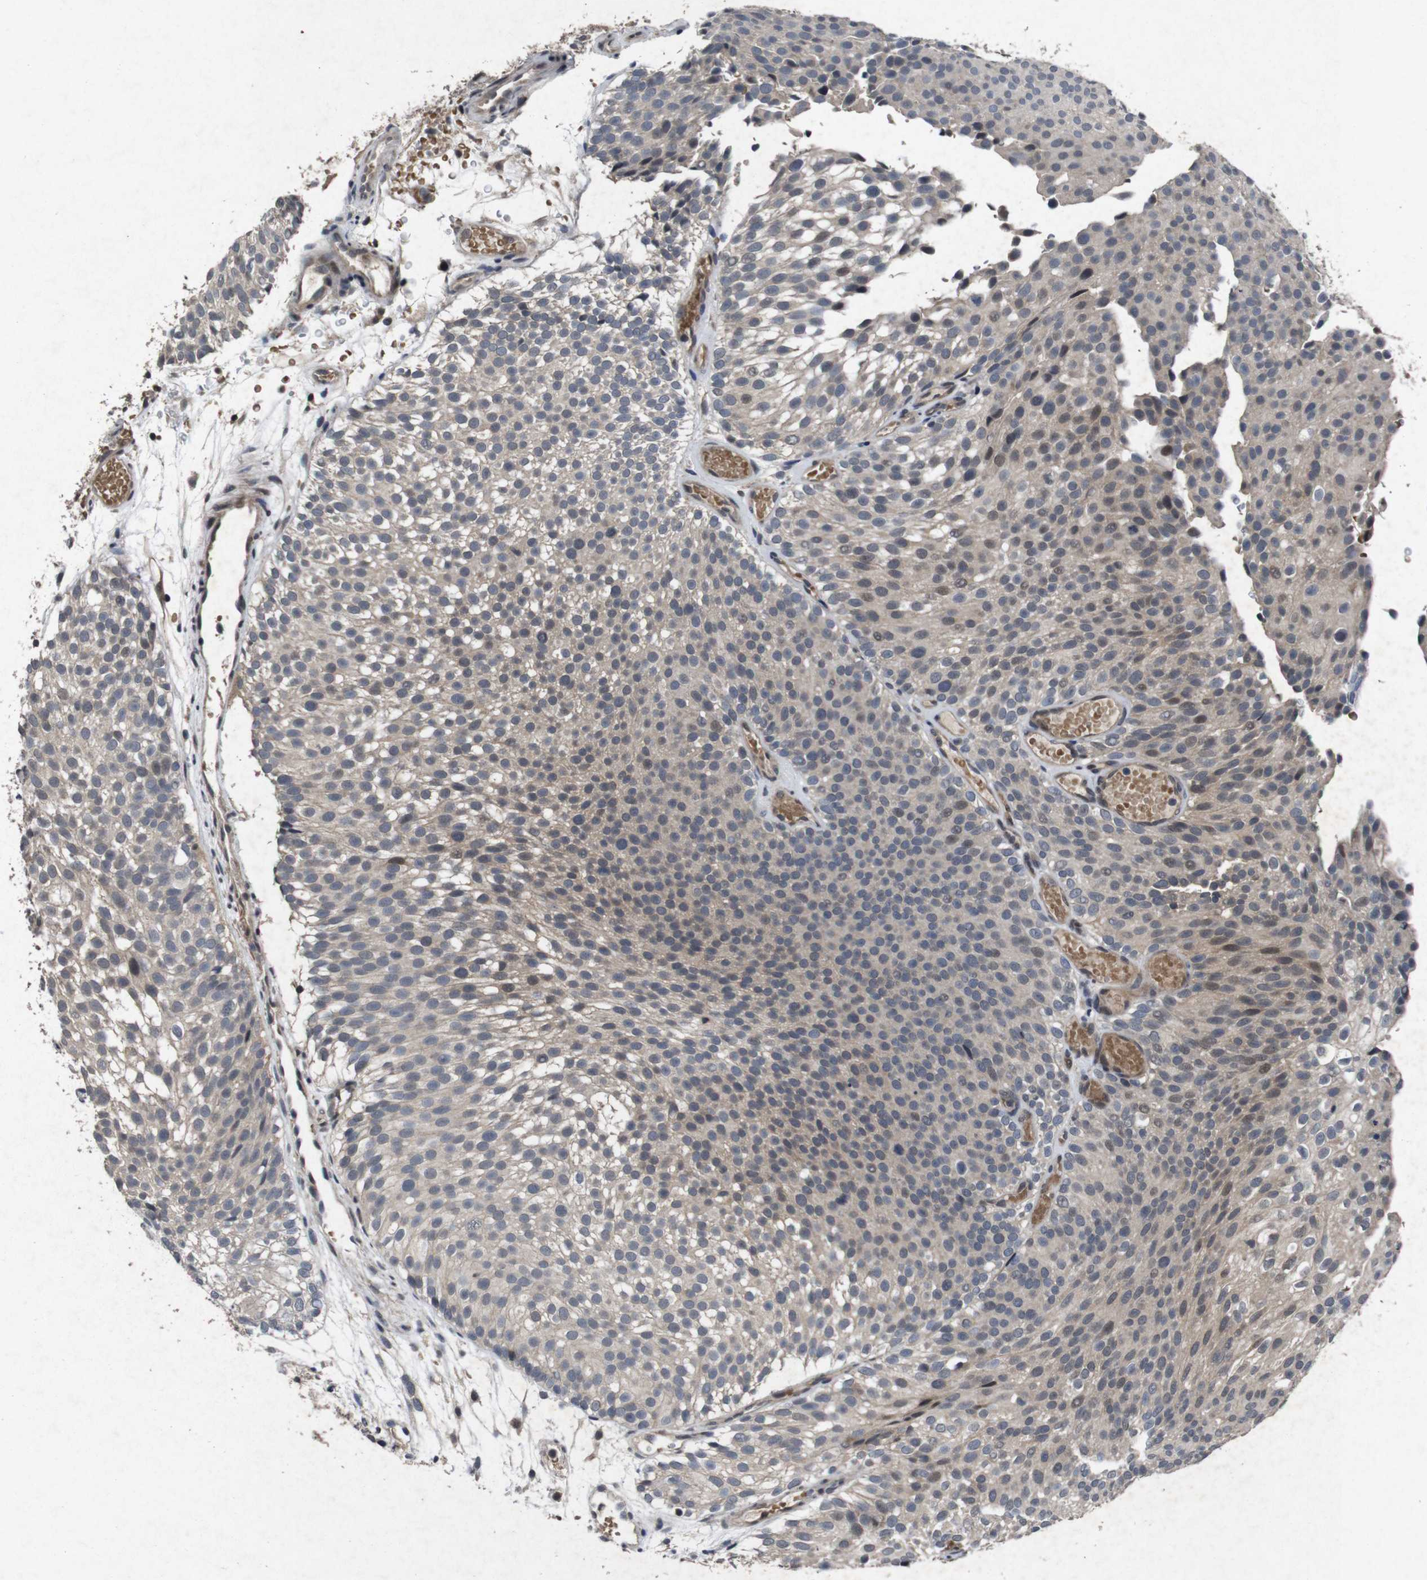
{"staining": {"intensity": "weak", "quantity": "<25%", "location": "cytoplasmic/membranous"}, "tissue": "urothelial cancer", "cell_type": "Tumor cells", "image_type": "cancer", "snomed": [{"axis": "morphology", "description": "Urothelial carcinoma, Low grade"}, {"axis": "topography", "description": "Urinary bladder"}], "caption": "Tumor cells show no significant protein positivity in urothelial carcinoma (low-grade). (DAB immunohistochemistry (IHC) visualized using brightfield microscopy, high magnification).", "gene": "AKT3", "patient": {"sex": "male", "age": 78}}